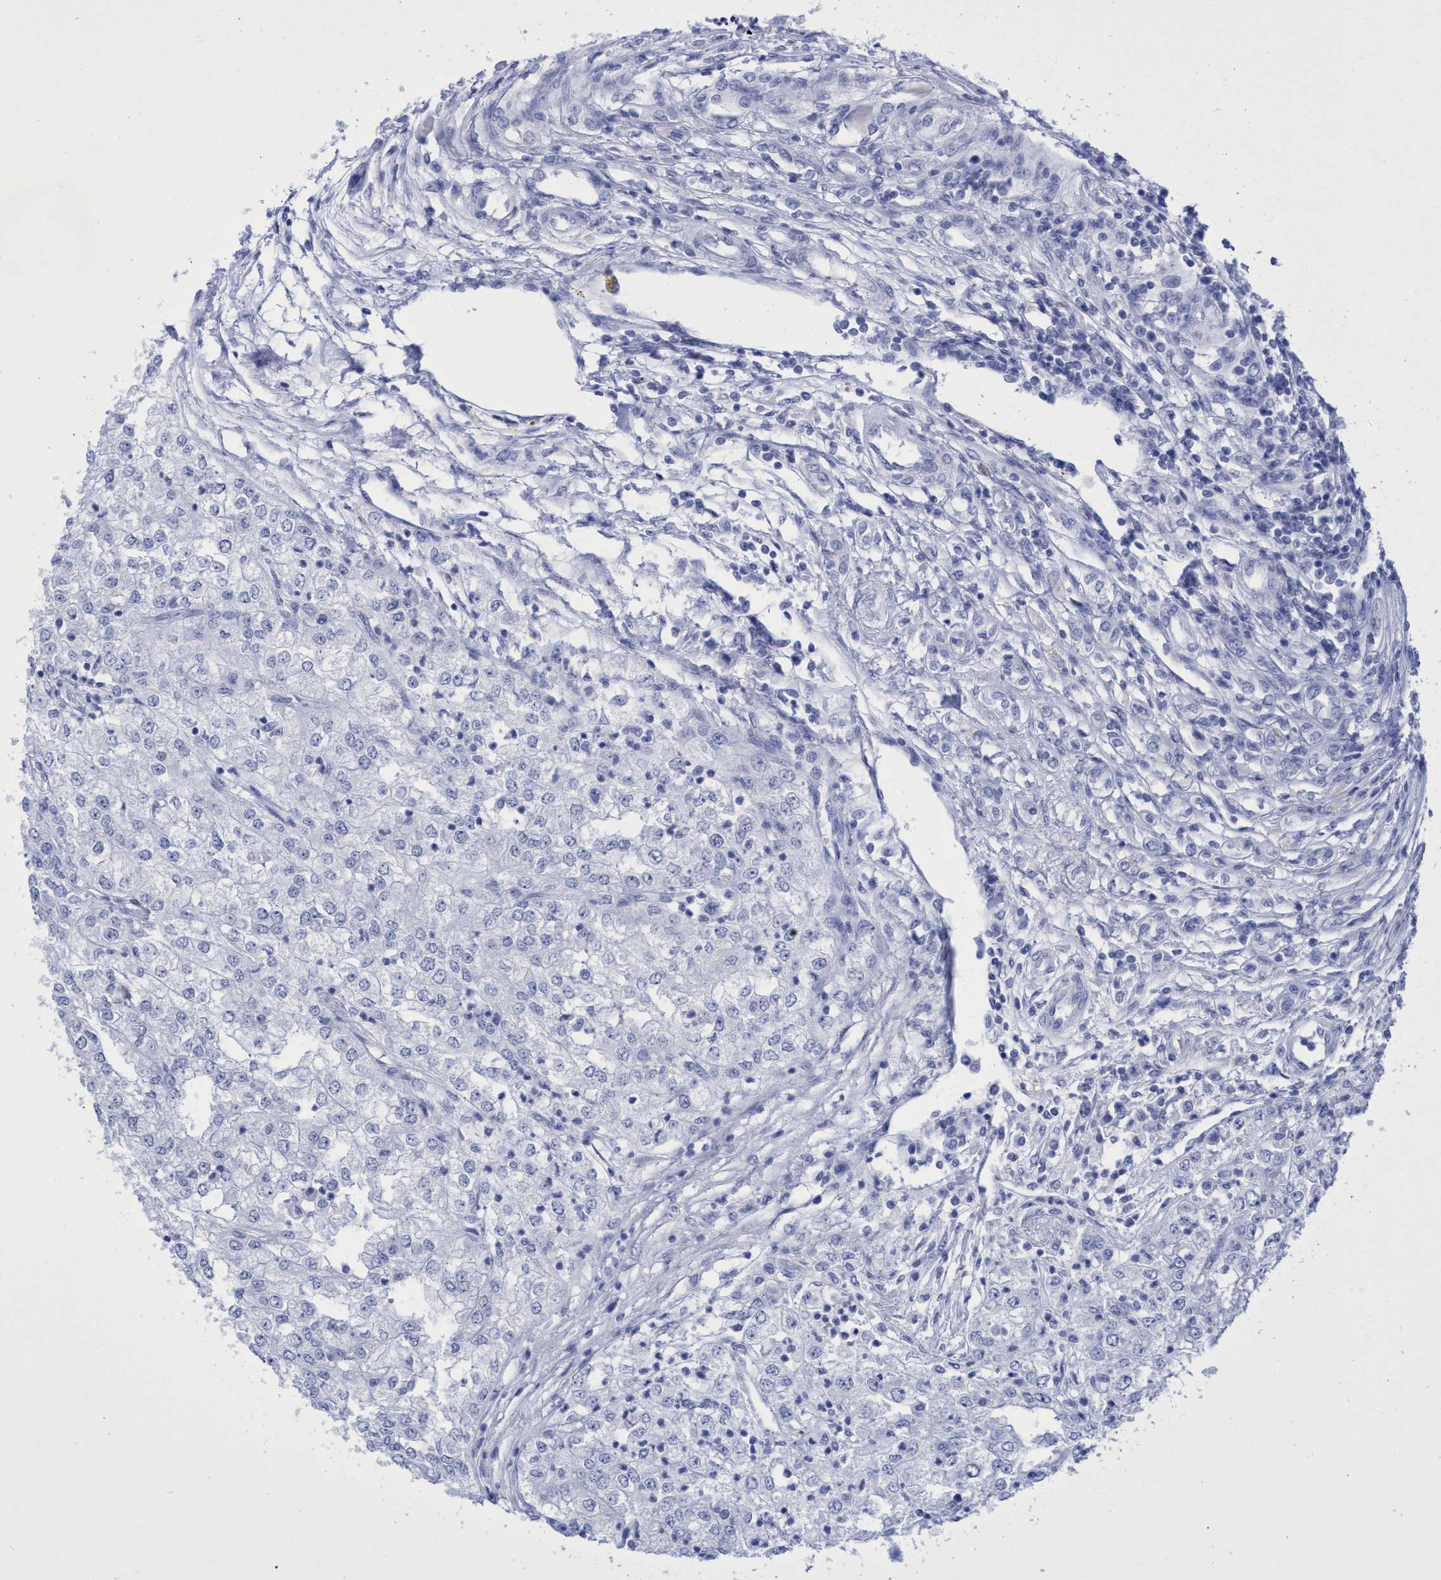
{"staining": {"intensity": "negative", "quantity": "none", "location": "none"}, "tissue": "renal cancer", "cell_type": "Tumor cells", "image_type": "cancer", "snomed": [{"axis": "morphology", "description": "Adenocarcinoma, NOS"}, {"axis": "topography", "description": "Kidney"}], "caption": "Immunohistochemistry of human renal cancer demonstrates no positivity in tumor cells.", "gene": "INSL6", "patient": {"sex": "female", "age": 54}}